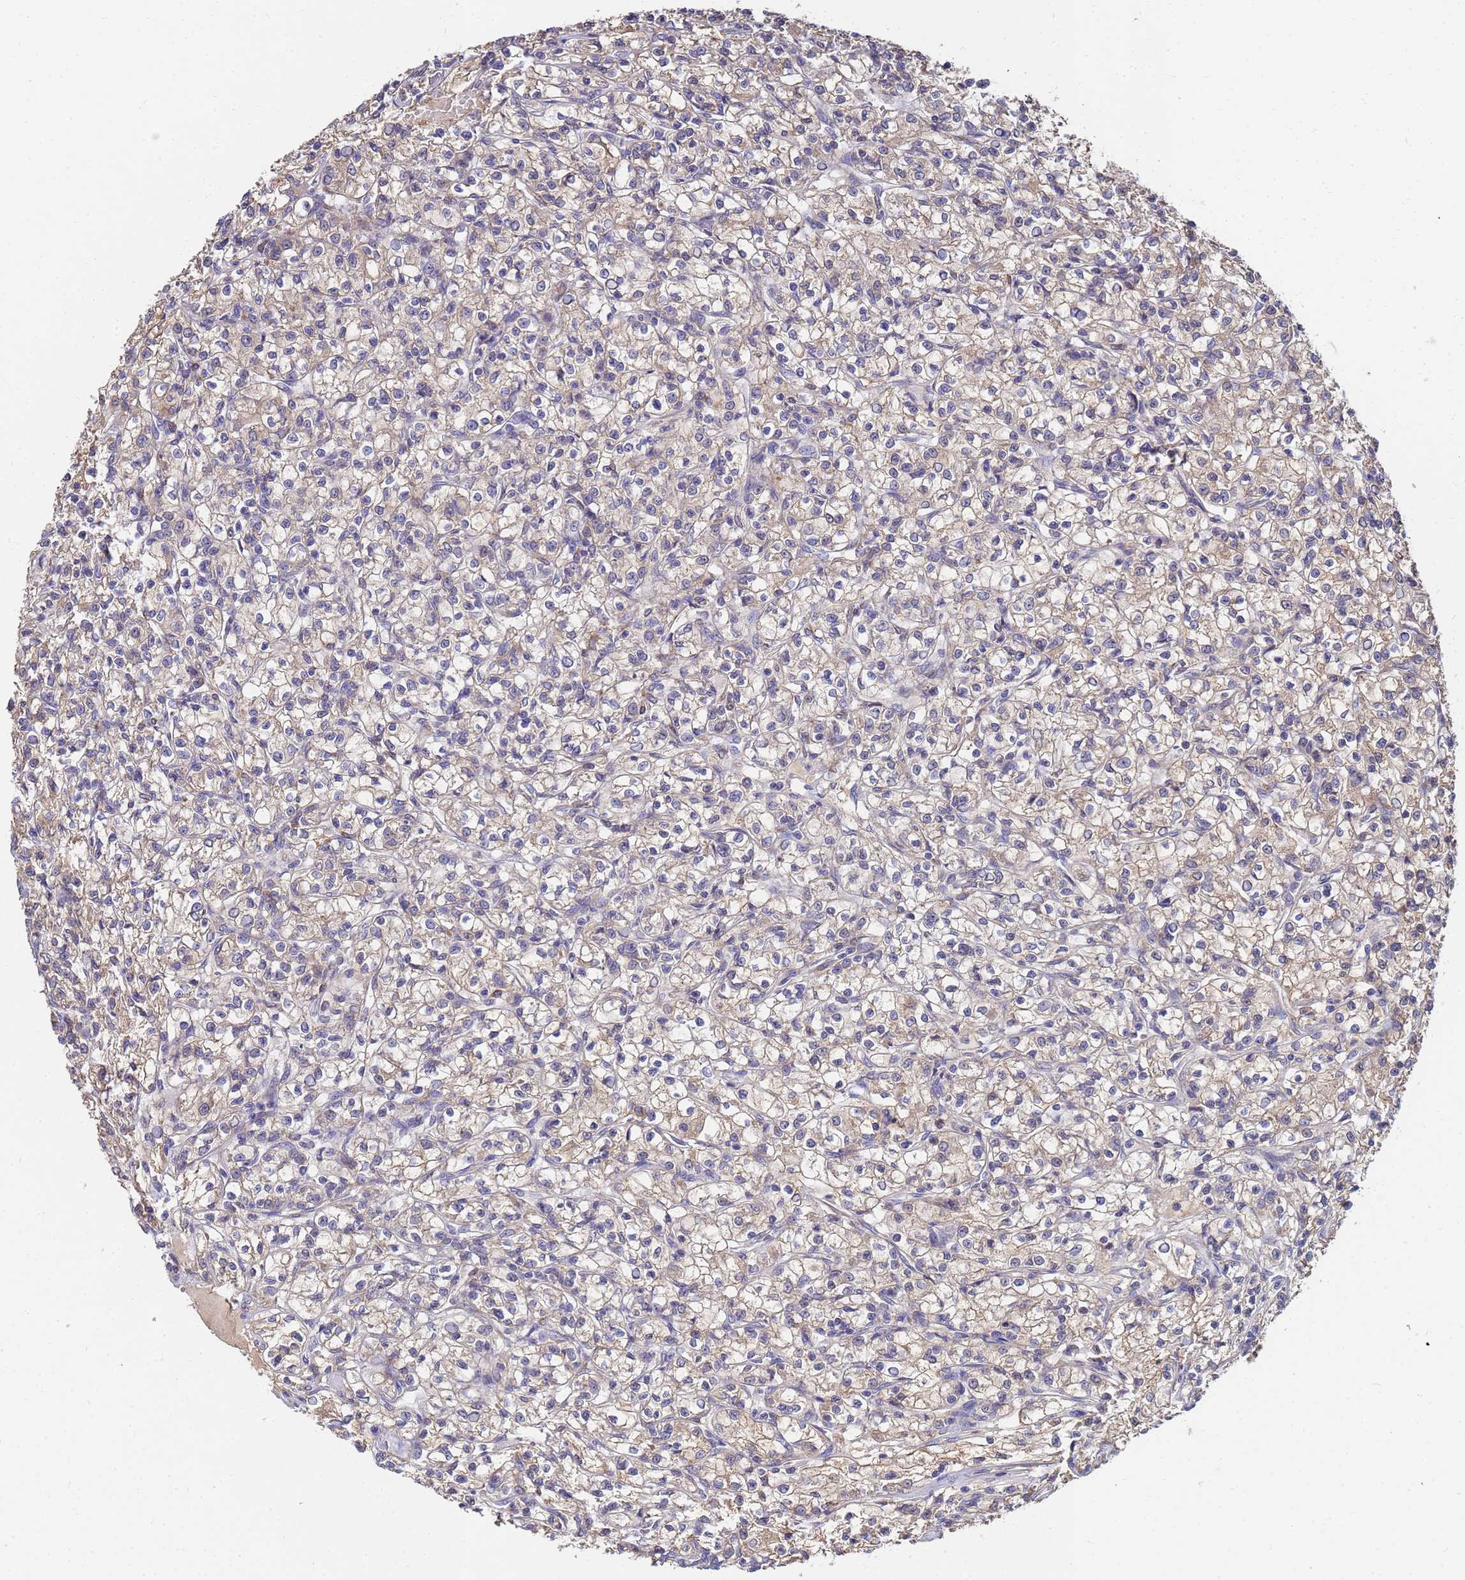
{"staining": {"intensity": "weak", "quantity": "25%-75%", "location": "cytoplasmic/membranous"}, "tissue": "renal cancer", "cell_type": "Tumor cells", "image_type": "cancer", "snomed": [{"axis": "morphology", "description": "Adenocarcinoma, NOS"}, {"axis": "topography", "description": "Kidney"}], "caption": "DAB (3,3'-diaminobenzidine) immunohistochemical staining of renal cancer (adenocarcinoma) displays weak cytoplasmic/membranous protein positivity in about 25%-75% of tumor cells.", "gene": "C5orf34", "patient": {"sex": "female", "age": 59}}